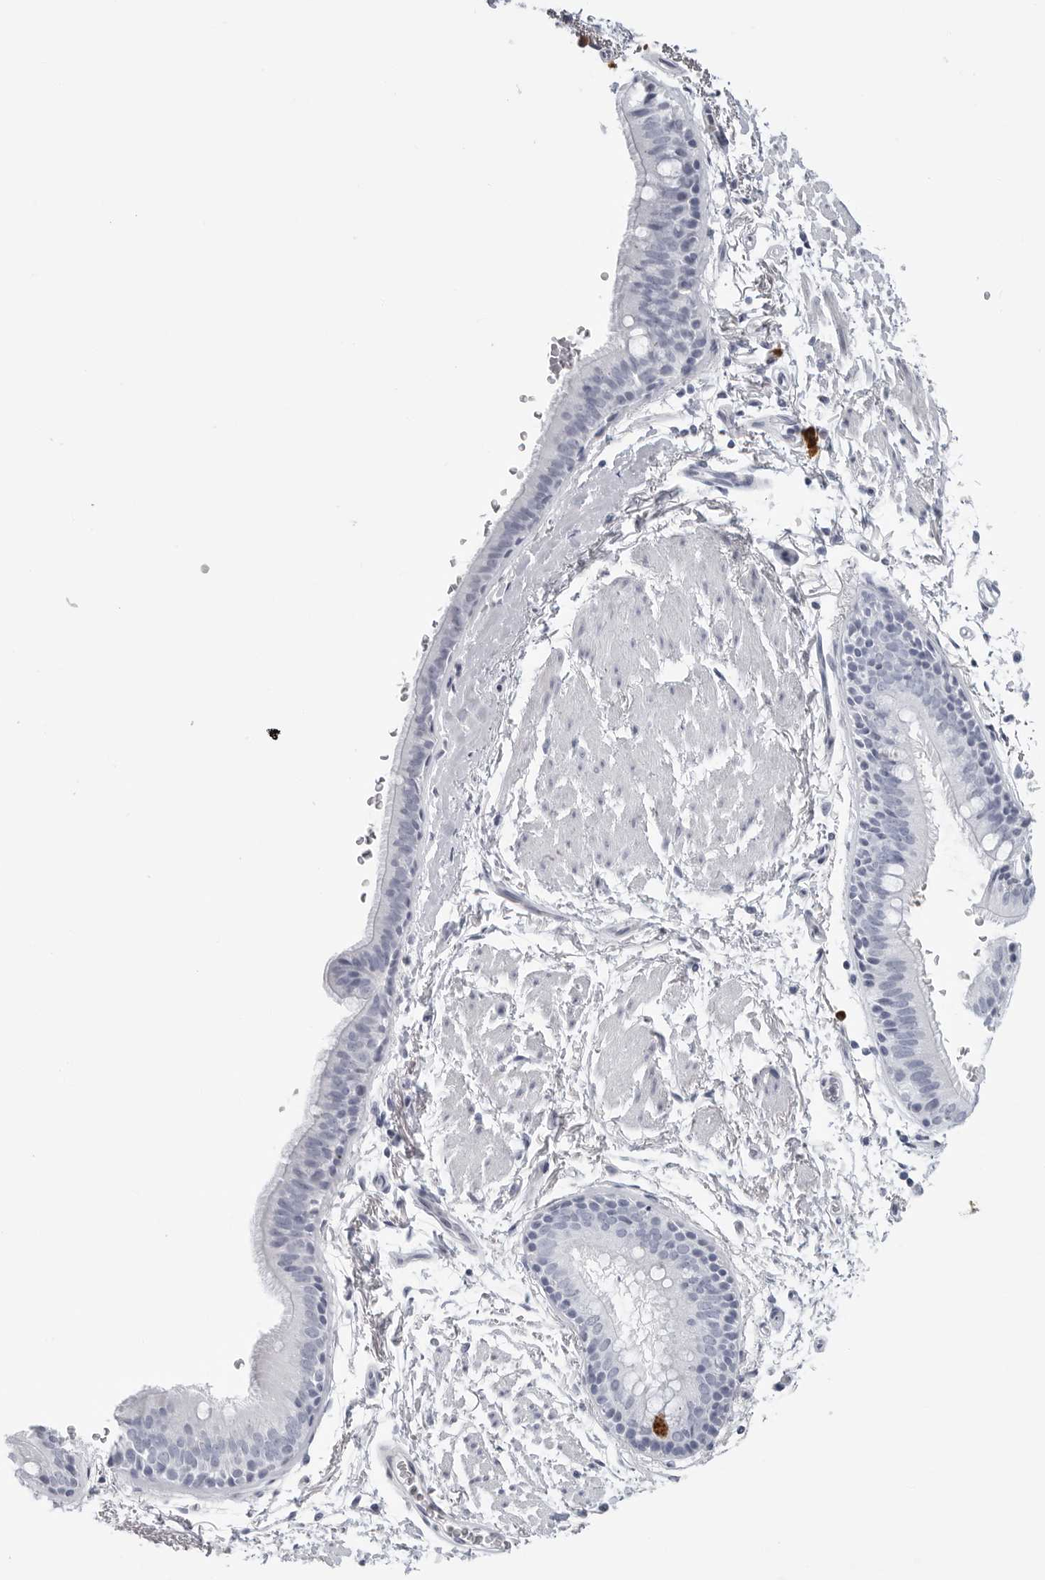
{"staining": {"intensity": "negative", "quantity": "none", "location": "none"}, "tissue": "bronchus", "cell_type": "Respiratory epithelial cells", "image_type": "normal", "snomed": [{"axis": "morphology", "description": "Normal tissue, NOS"}, {"axis": "topography", "description": "Lymph node"}, {"axis": "topography", "description": "Bronchus"}], "caption": "This is a photomicrograph of immunohistochemistry (IHC) staining of benign bronchus, which shows no expression in respiratory epithelial cells. (DAB (3,3'-diaminobenzidine) immunohistochemistry (IHC) with hematoxylin counter stain).", "gene": "AMPD1", "patient": {"sex": "female", "age": 70}}